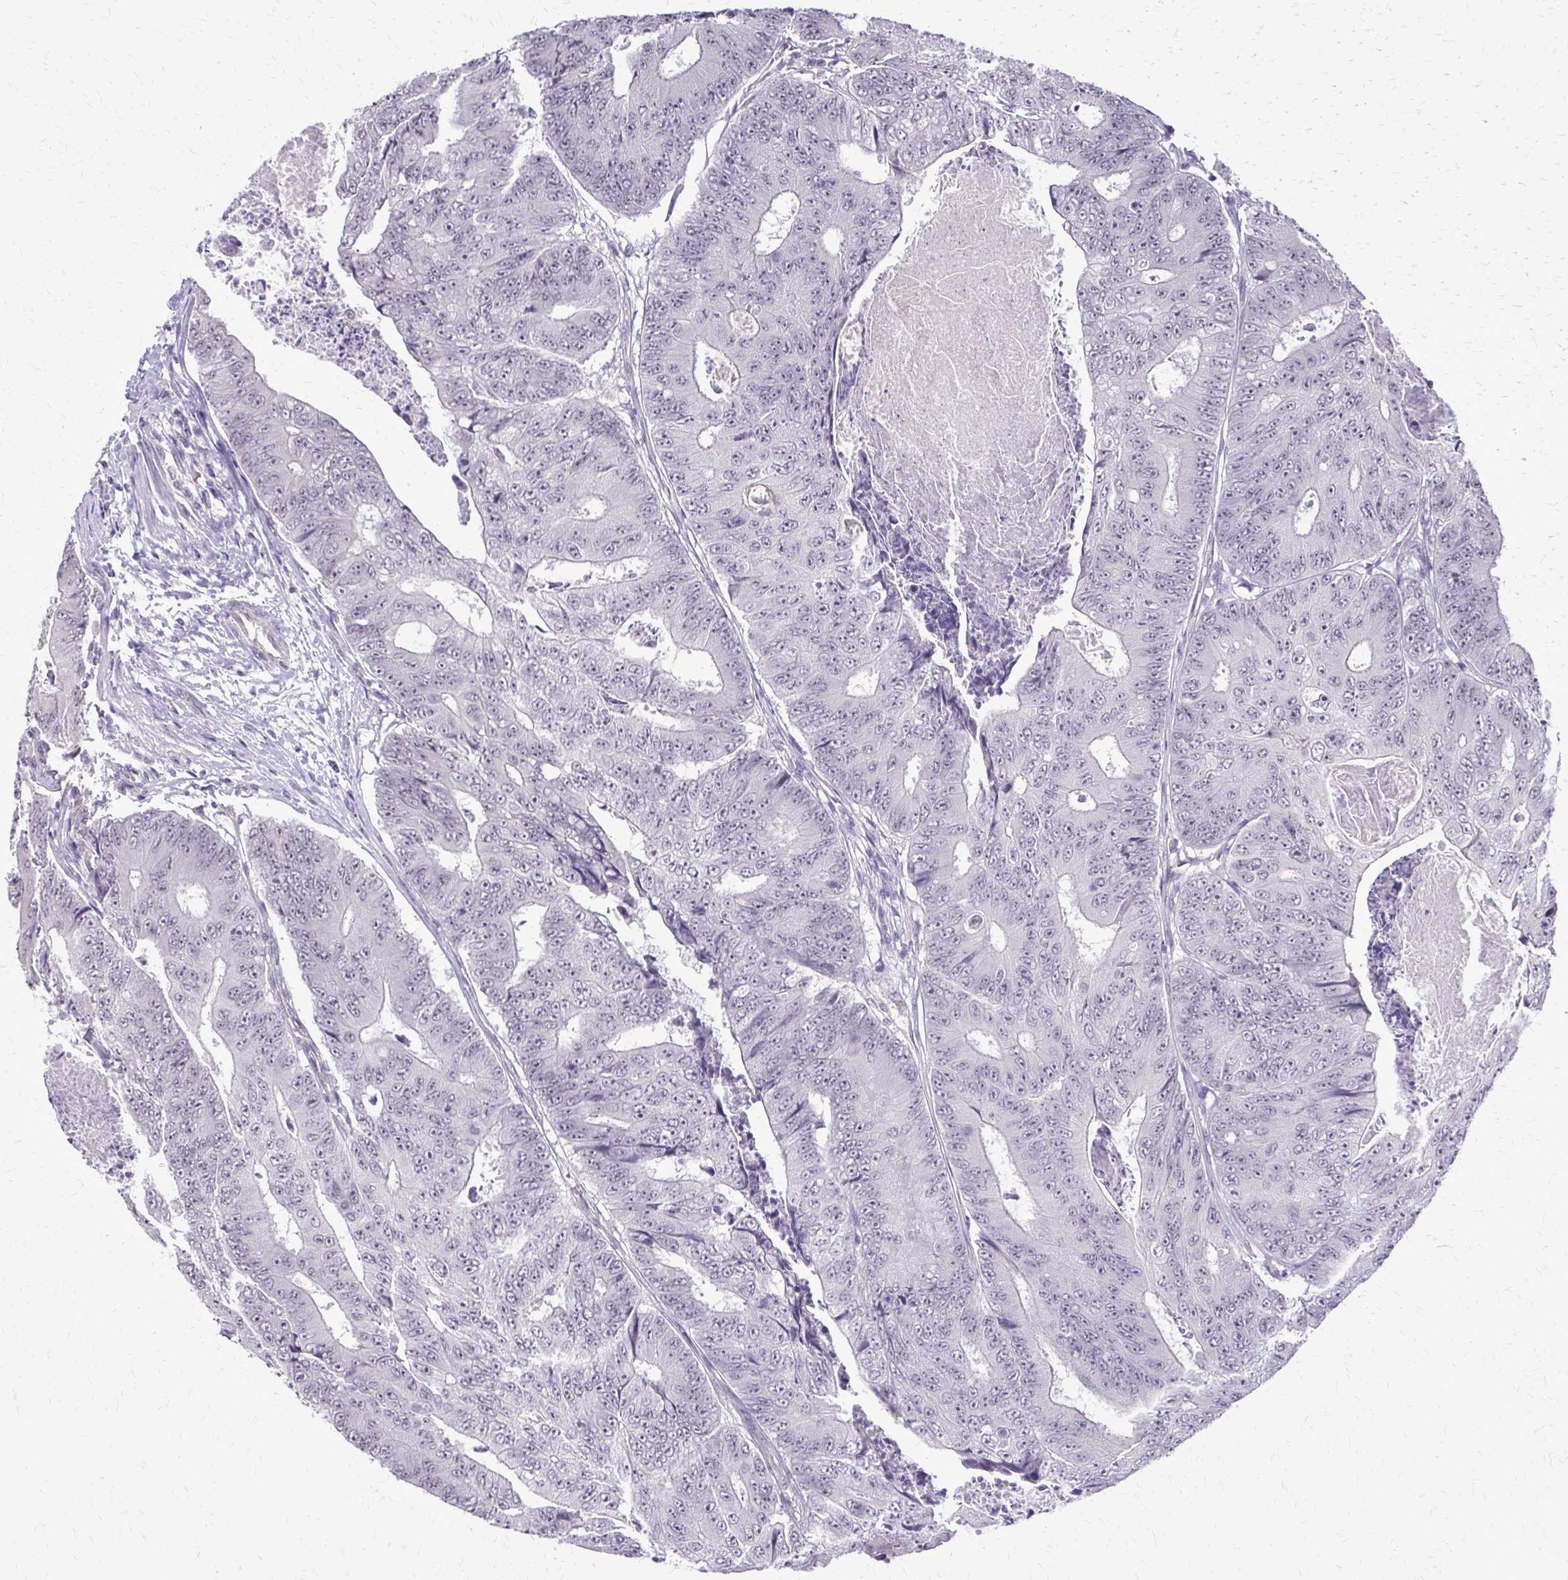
{"staining": {"intensity": "negative", "quantity": "none", "location": "none"}, "tissue": "colorectal cancer", "cell_type": "Tumor cells", "image_type": "cancer", "snomed": [{"axis": "morphology", "description": "Adenocarcinoma, NOS"}, {"axis": "topography", "description": "Colon"}], "caption": "The immunohistochemistry image has no significant staining in tumor cells of colorectal cancer tissue. (Brightfield microscopy of DAB (3,3'-diaminobenzidine) immunohistochemistry (IHC) at high magnification).", "gene": "PLCB1", "patient": {"sex": "female", "age": 48}}